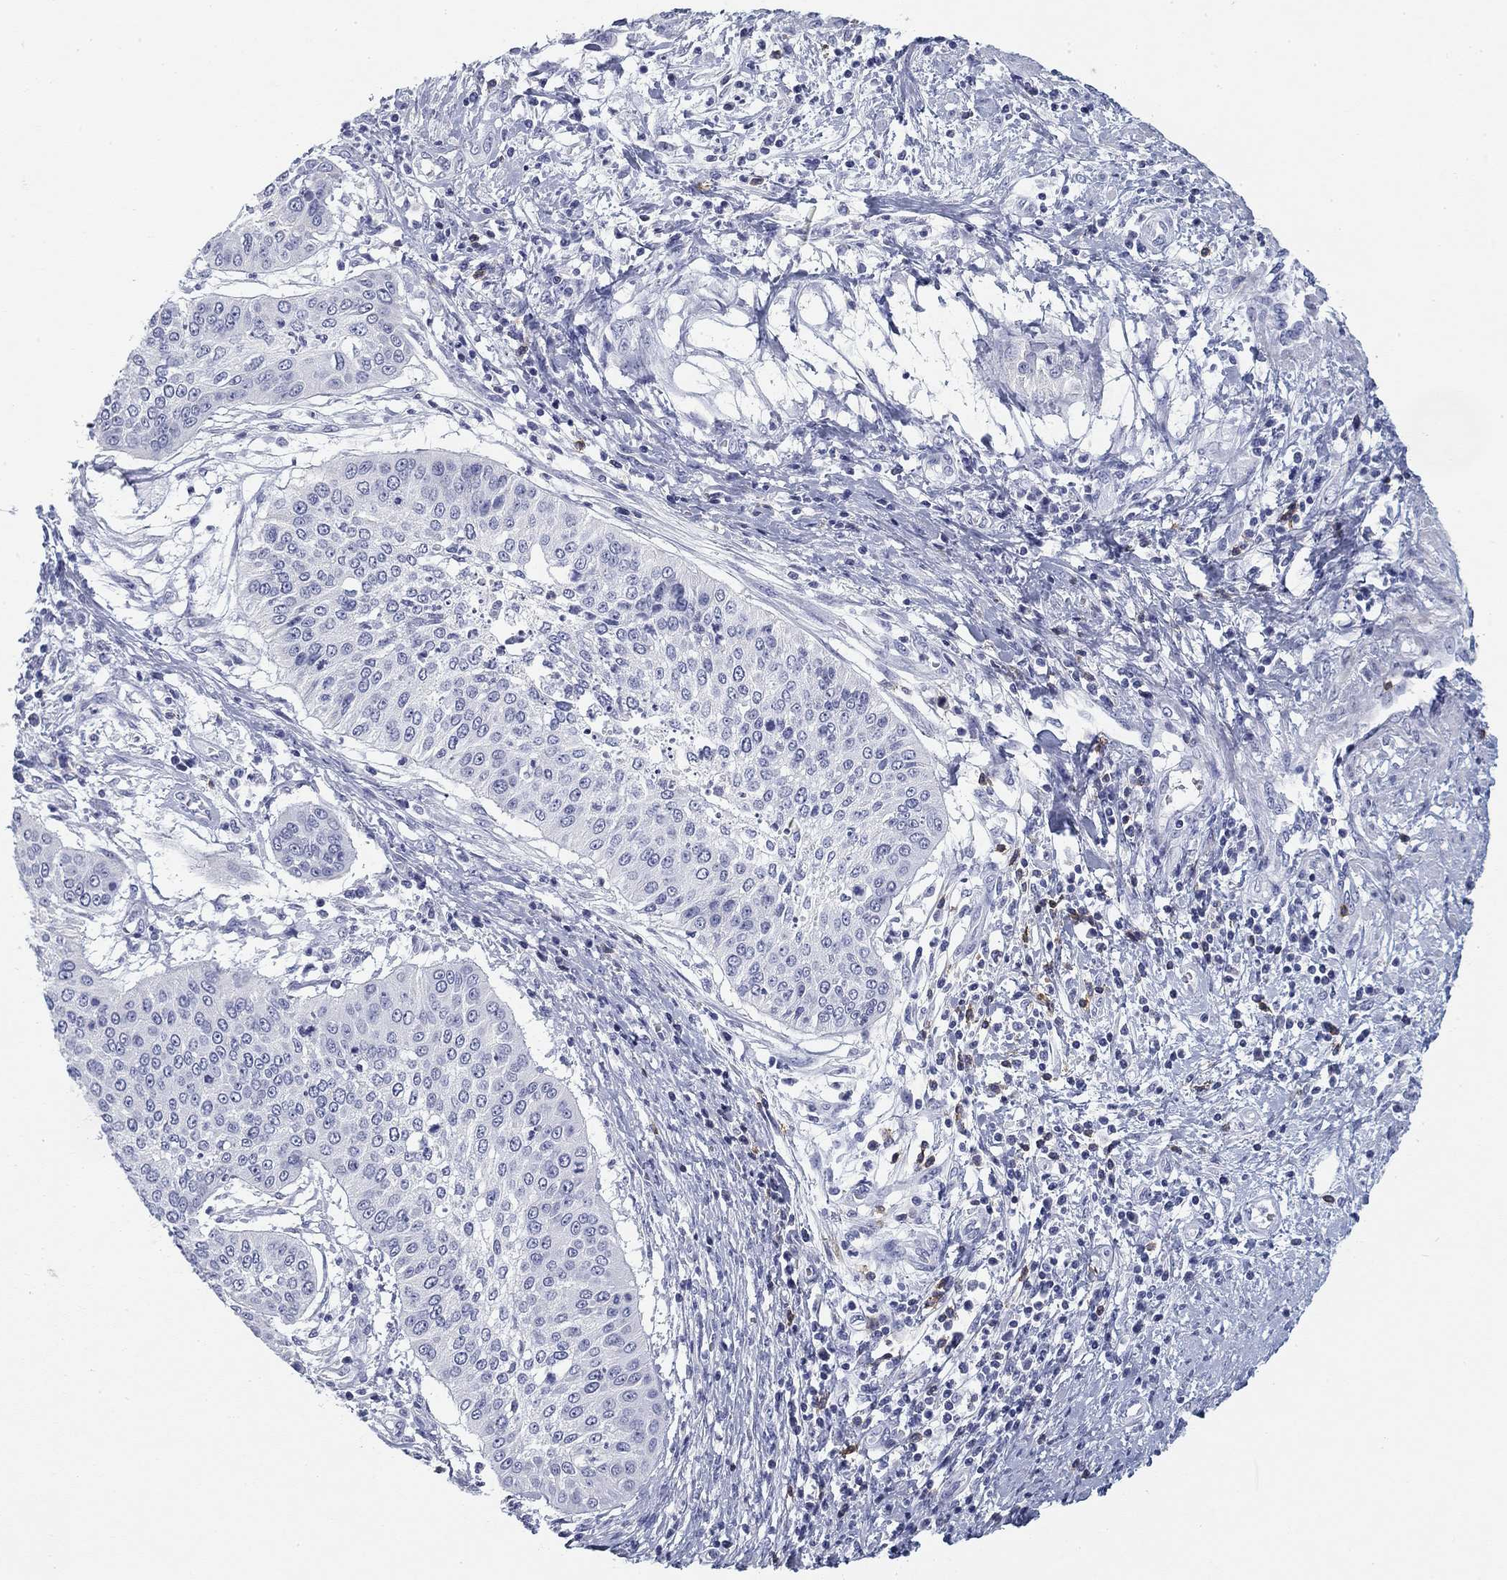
{"staining": {"intensity": "negative", "quantity": "none", "location": "none"}, "tissue": "cervical cancer", "cell_type": "Tumor cells", "image_type": "cancer", "snomed": [{"axis": "morphology", "description": "Normal tissue, NOS"}, {"axis": "morphology", "description": "Squamous cell carcinoma, NOS"}, {"axis": "topography", "description": "Cervix"}], "caption": "Cervical cancer was stained to show a protein in brown. There is no significant expression in tumor cells.", "gene": "CD79B", "patient": {"sex": "female", "age": 39}}